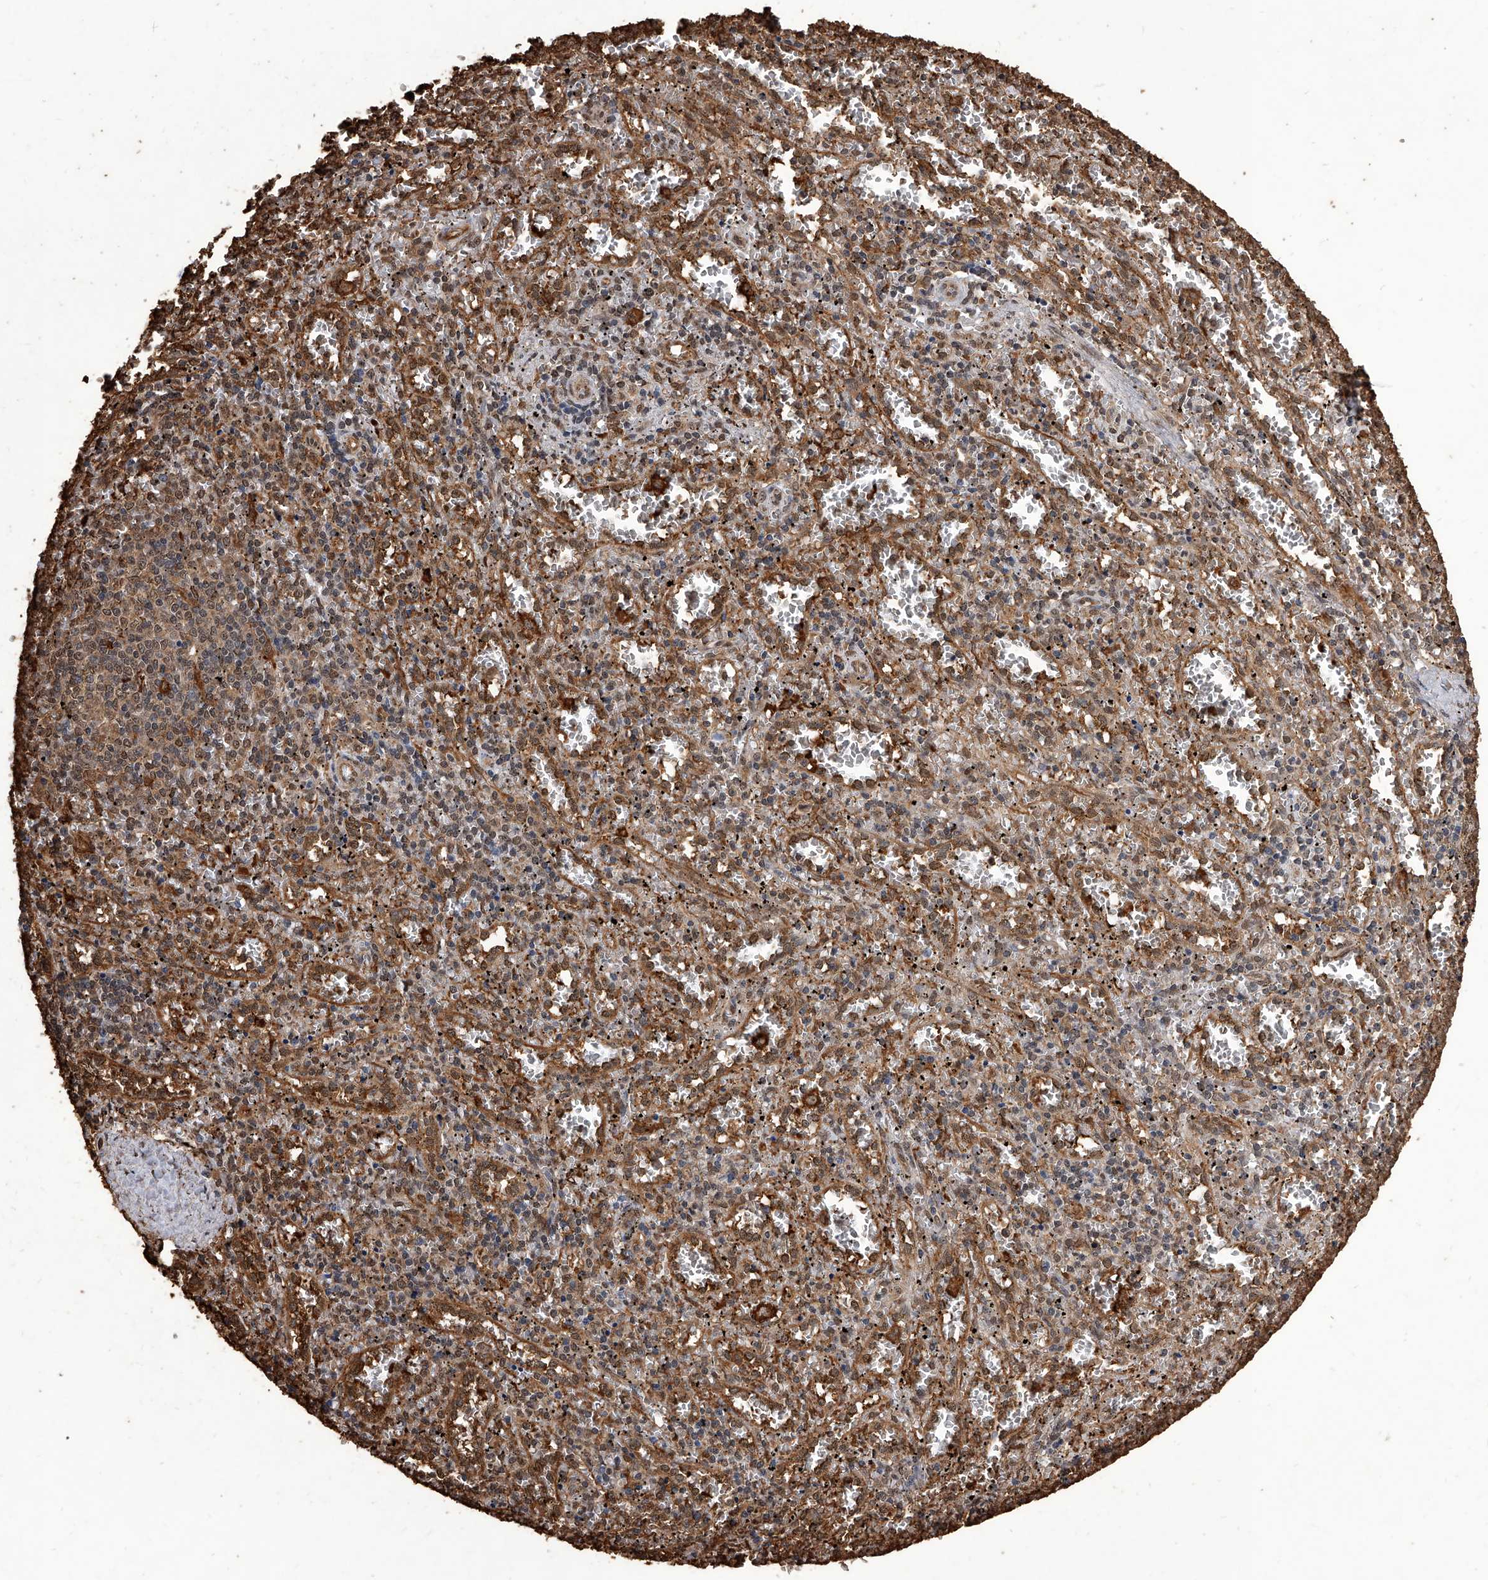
{"staining": {"intensity": "weak", "quantity": "25%-75%", "location": "cytoplasmic/membranous"}, "tissue": "spleen", "cell_type": "Cells in red pulp", "image_type": "normal", "snomed": [{"axis": "morphology", "description": "Normal tissue, NOS"}, {"axis": "topography", "description": "Spleen"}], "caption": "Protein expression analysis of unremarkable human spleen reveals weak cytoplasmic/membranous expression in about 25%-75% of cells in red pulp. (DAB (3,3'-diaminobenzidine) = brown stain, brightfield microscopy at high magnification).", "gene": "FBXL4", "patient": {"sex": "male", "age": 11}}